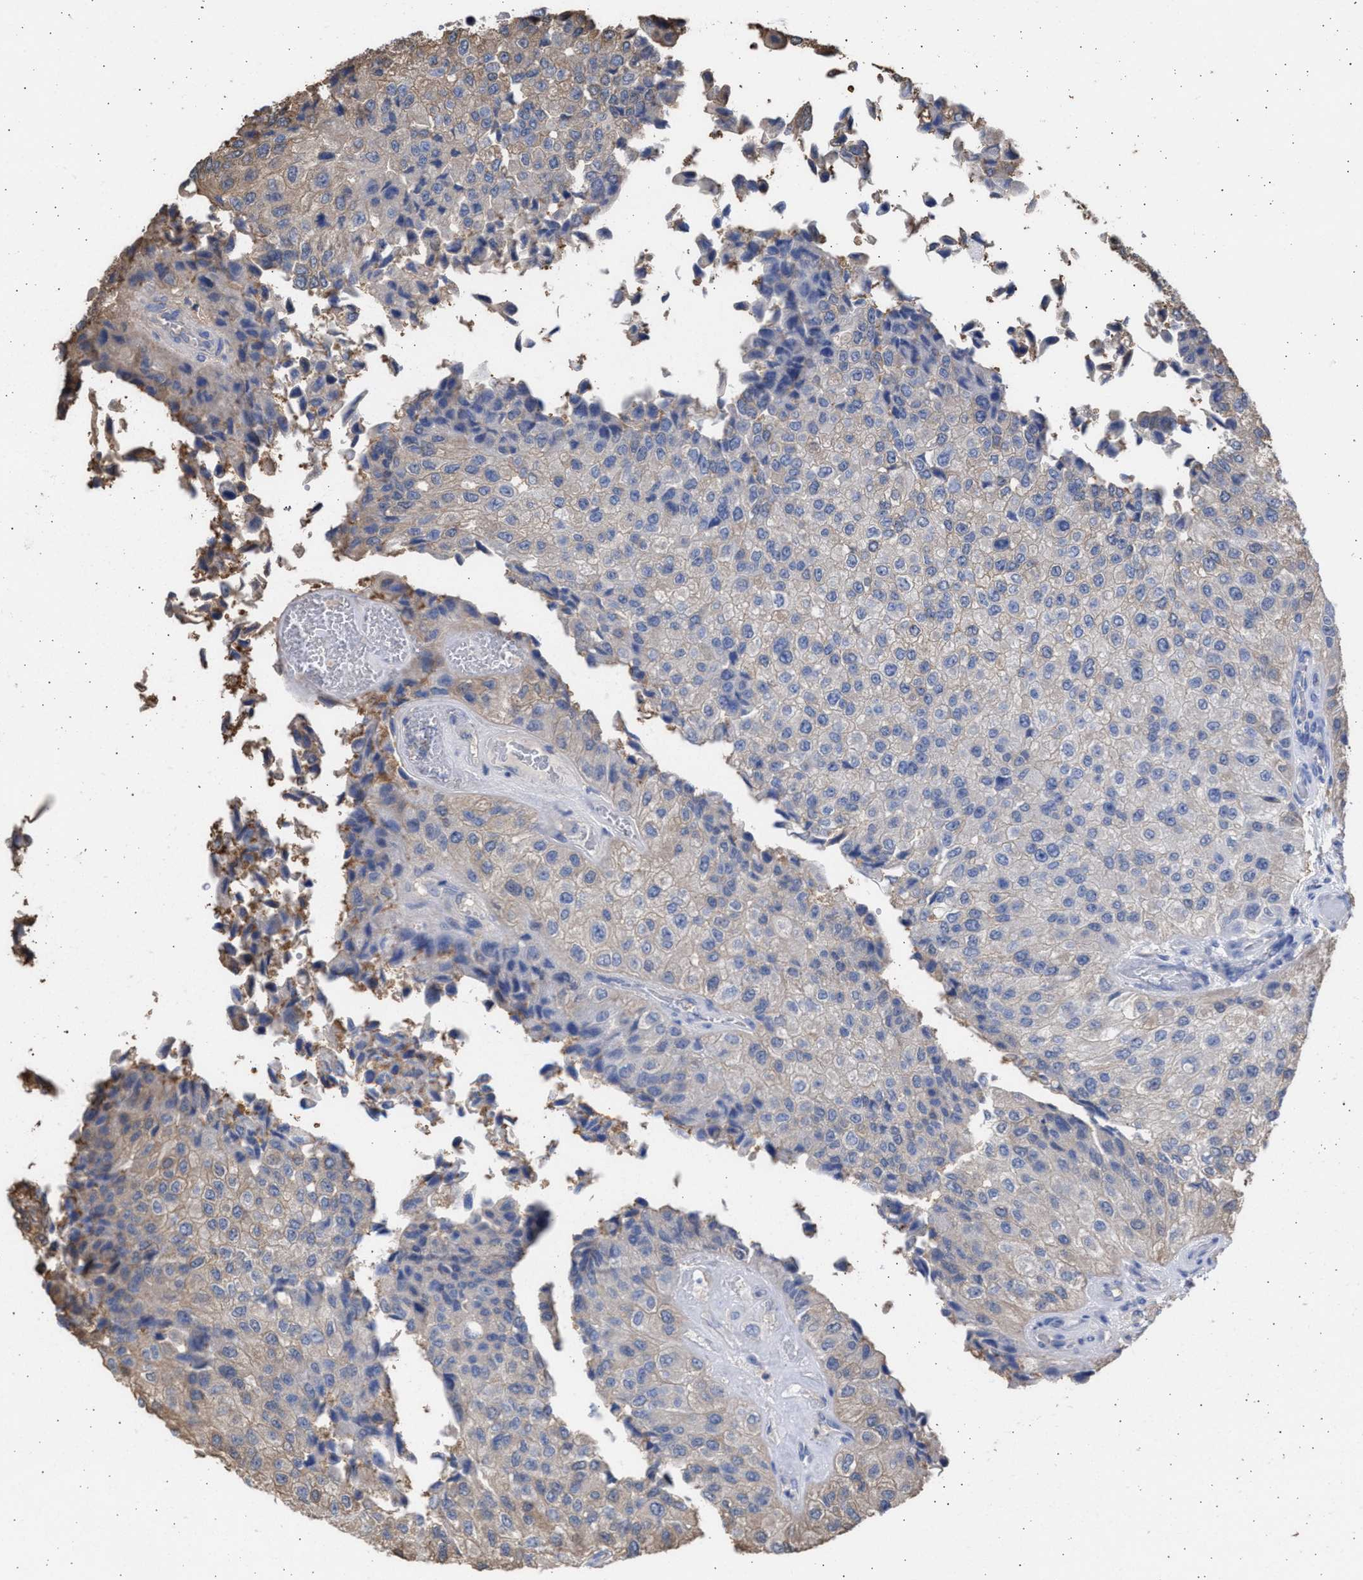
{"staining": {"intensity": "weak", "quantity": "<25%", "location": "cytoplasmic/membranous"}, "tissue": "urothelial cancer", "cell_type": "Tumor cells", "image_type": "cancer", "snomed": [{"axis": "morphology", "description": "Urothelial carcinoma, High grade"}, {"axis": "topography", "description": "Kidney"}, {"axis": "topography", "description": "Urinary bladder"}], "caption": "This image is of urothelial carcinoma (high-grade) stained with immunohistochemistry to label a protein in brown with the nuclei are counter-stained blue. There is no positivity in tumor cells.", "gene": "ALDOC", "patient": {"sex": "male", "age": 77}}